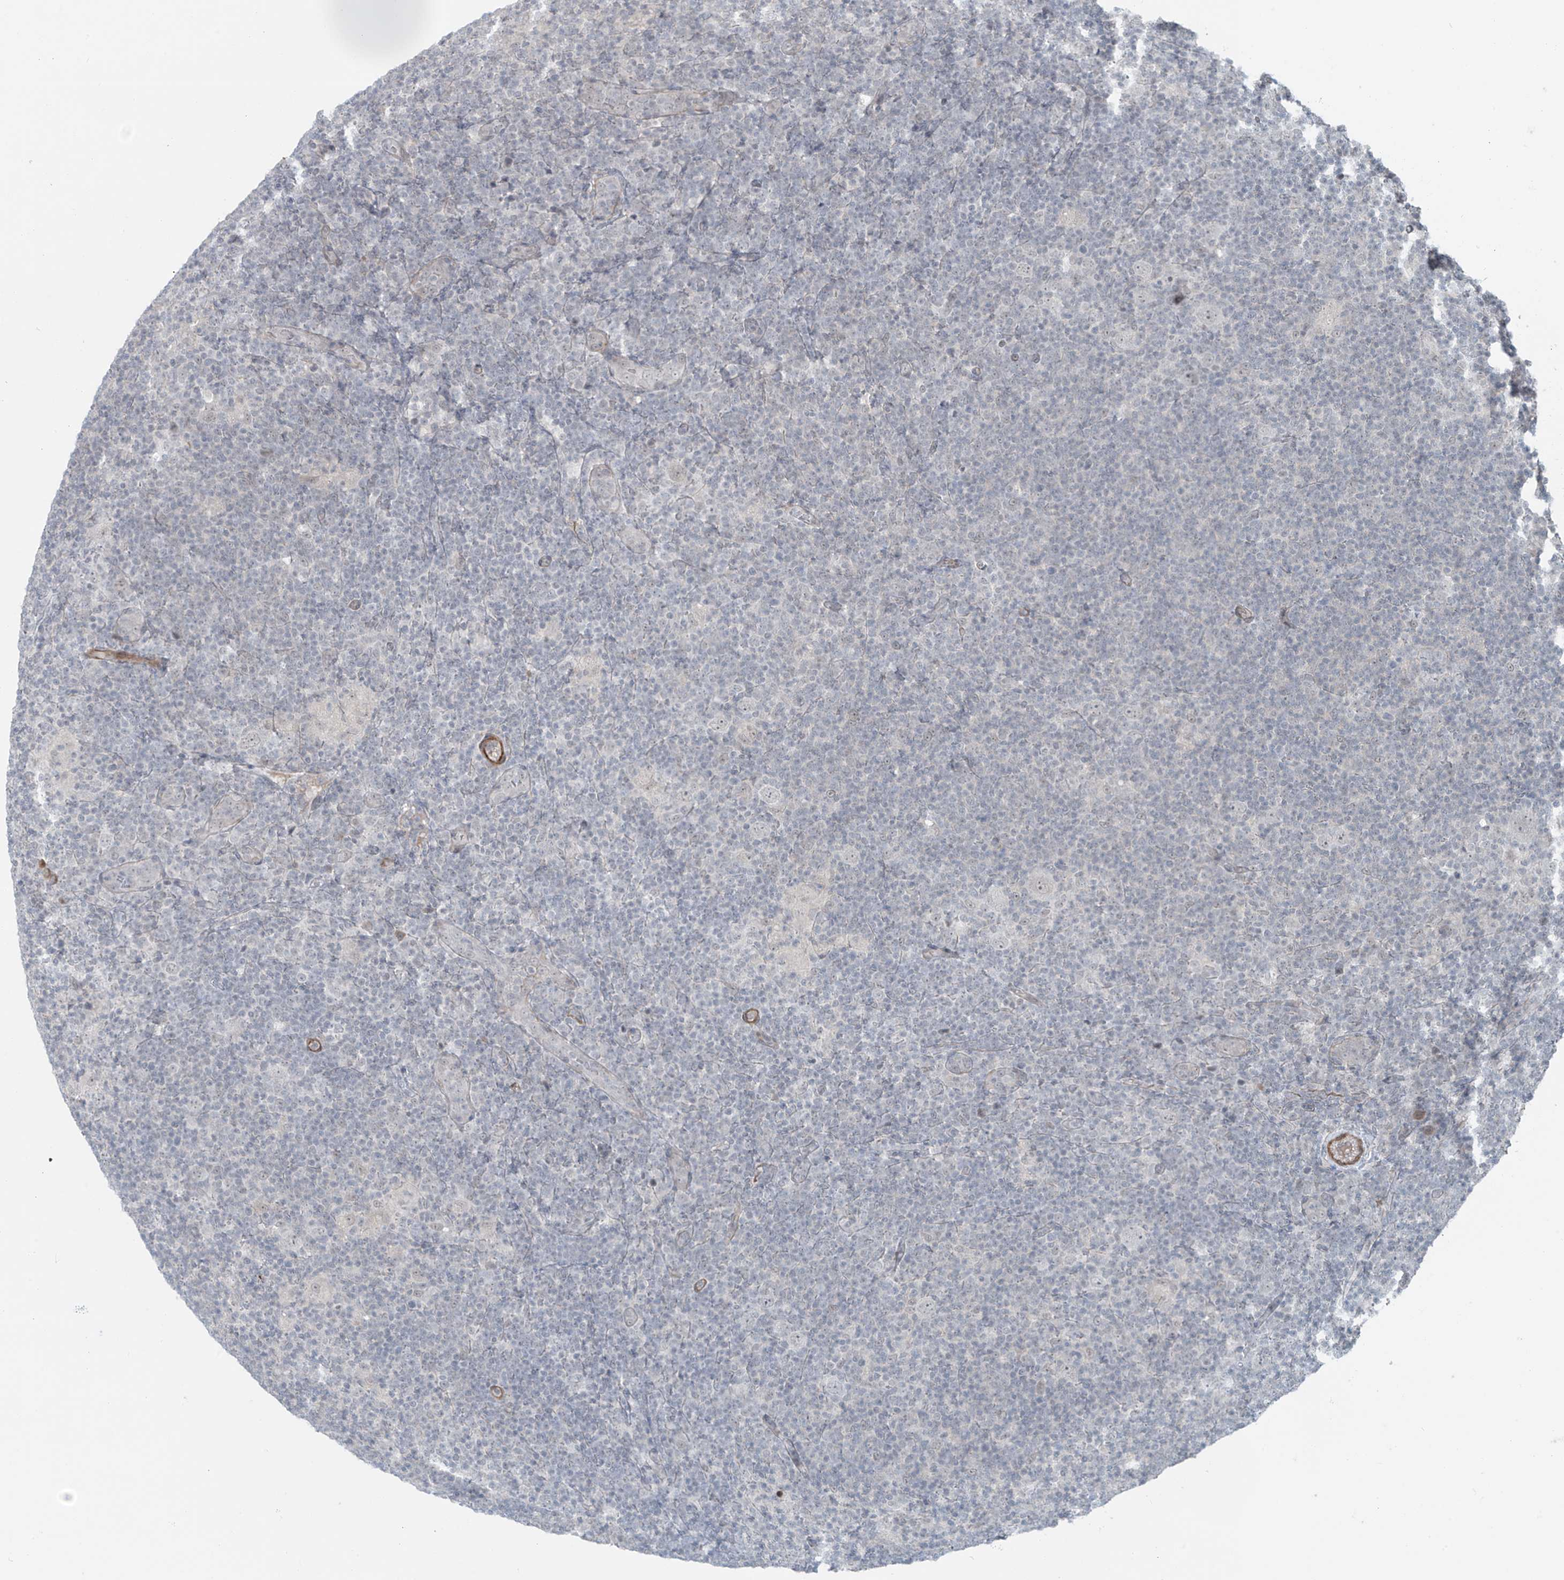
{"staining": {"intensity": "negative", "quantity": "none", "location": "none"}, "tissue": "lymphoma", "cell_type": "Tumor cells", "image_type": "cancer", "snomed": [{"axis": "morphology", "description": "Hodgkin's disease, NOS"}, {"axis": "topography", "description": "Lymph node"}], "caption": "Tumor cells are negative for protein expression in human Hodgkin's disease. The staining was performed using DAB (3,3'-diaminobenzidine) to visualize the protein expression in brown, while the nuclei were stained in blue with hematoxylin (Magnification: 20x).", "gene": "RASGEF1A", "patient": {"sex": "female", "age": 57}}